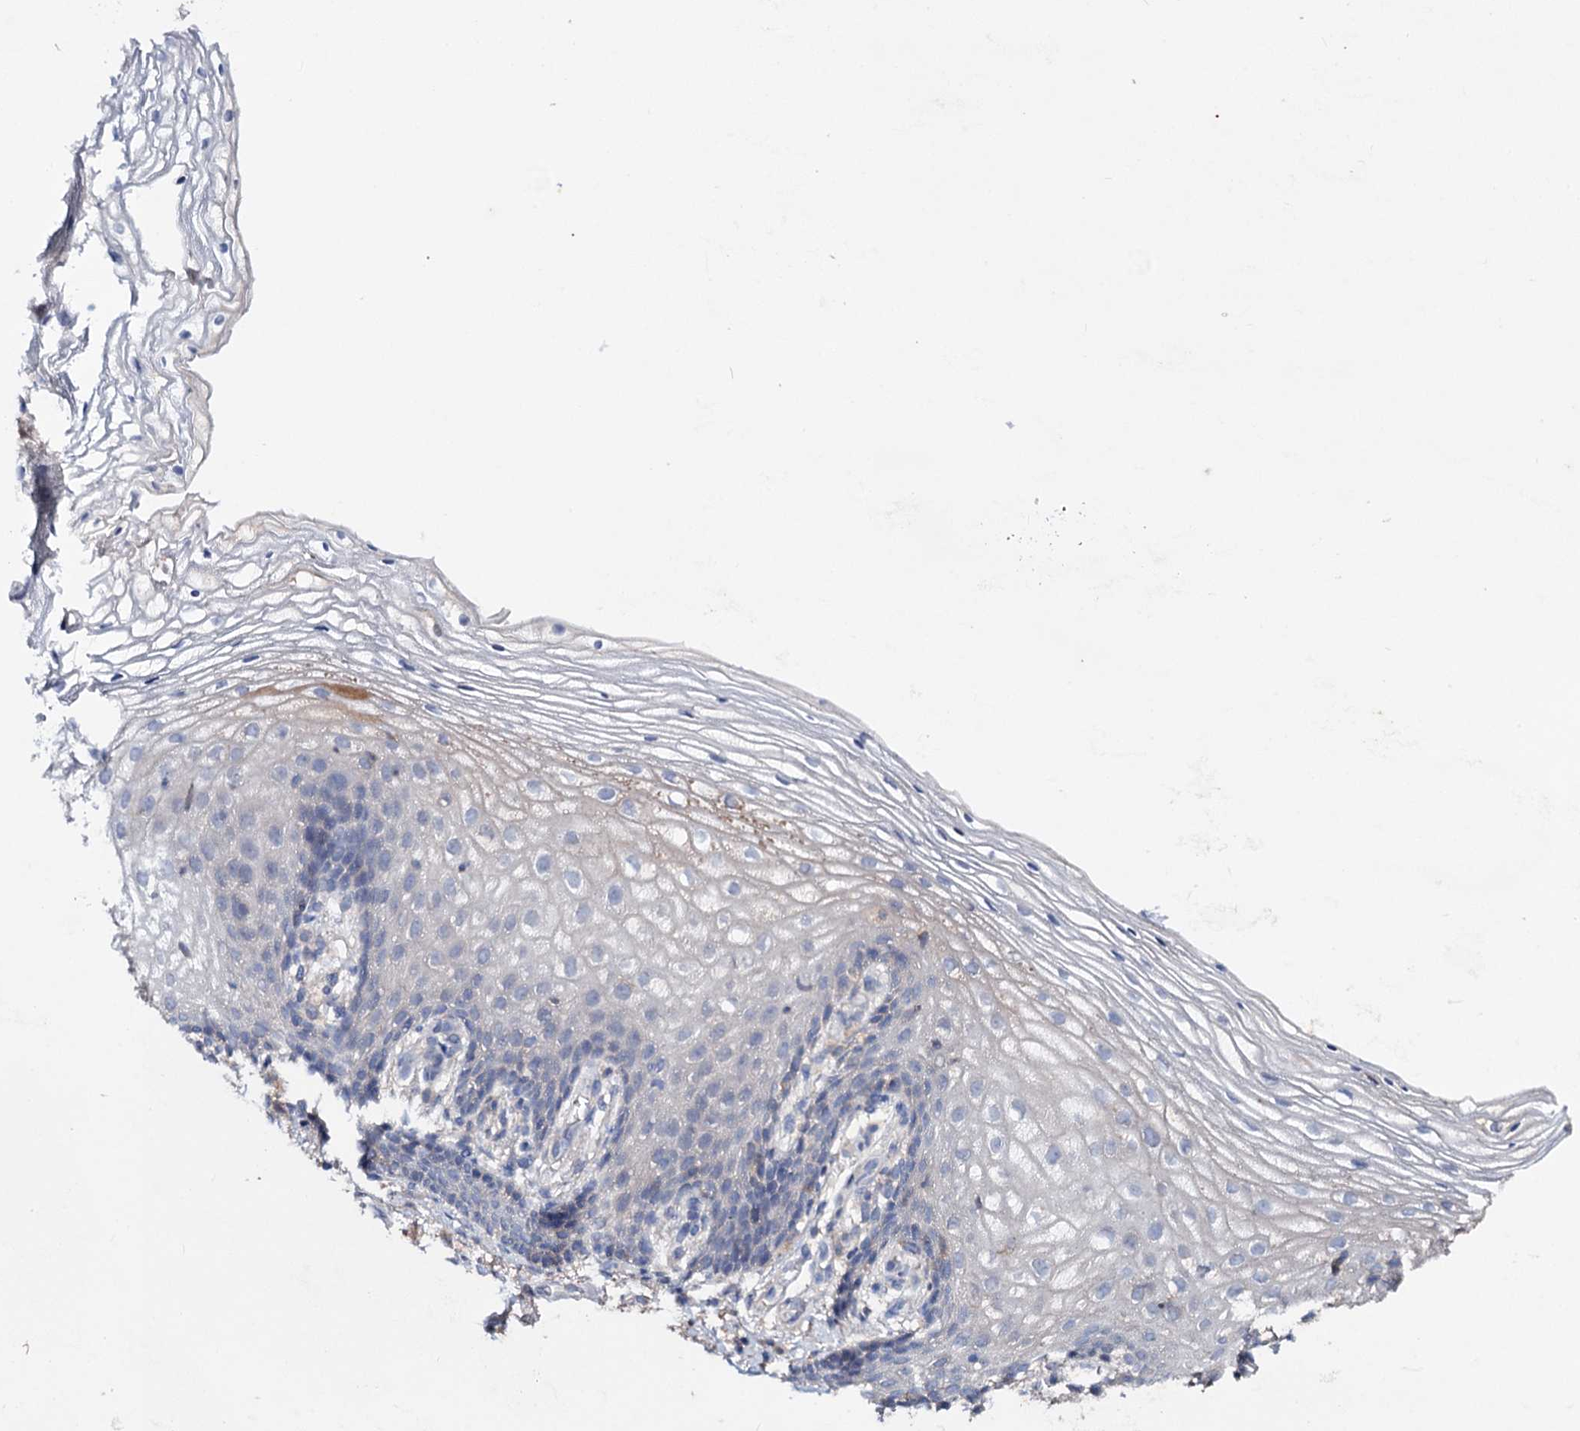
{"staining": {"intensity": "weak", "quantity": "<25%", "location": "cytoplasmic/membranous"}, "tissue": "vagina", "cell_type": "Squamous epithelial cells", "image_type": "normal", "snomed": [{"axis": "morphology", "description": "Normal tissue, NOS"}, {"axis": "topography", "description": "Vagina"}], "caption": "Vagina was stained to show a protein in brown. There is no significant expression in squamous epithelial cells. Nuclei are stained in blue.", "gene": "PPP1R32", "patient": {"sex": "female", "age": 60}}